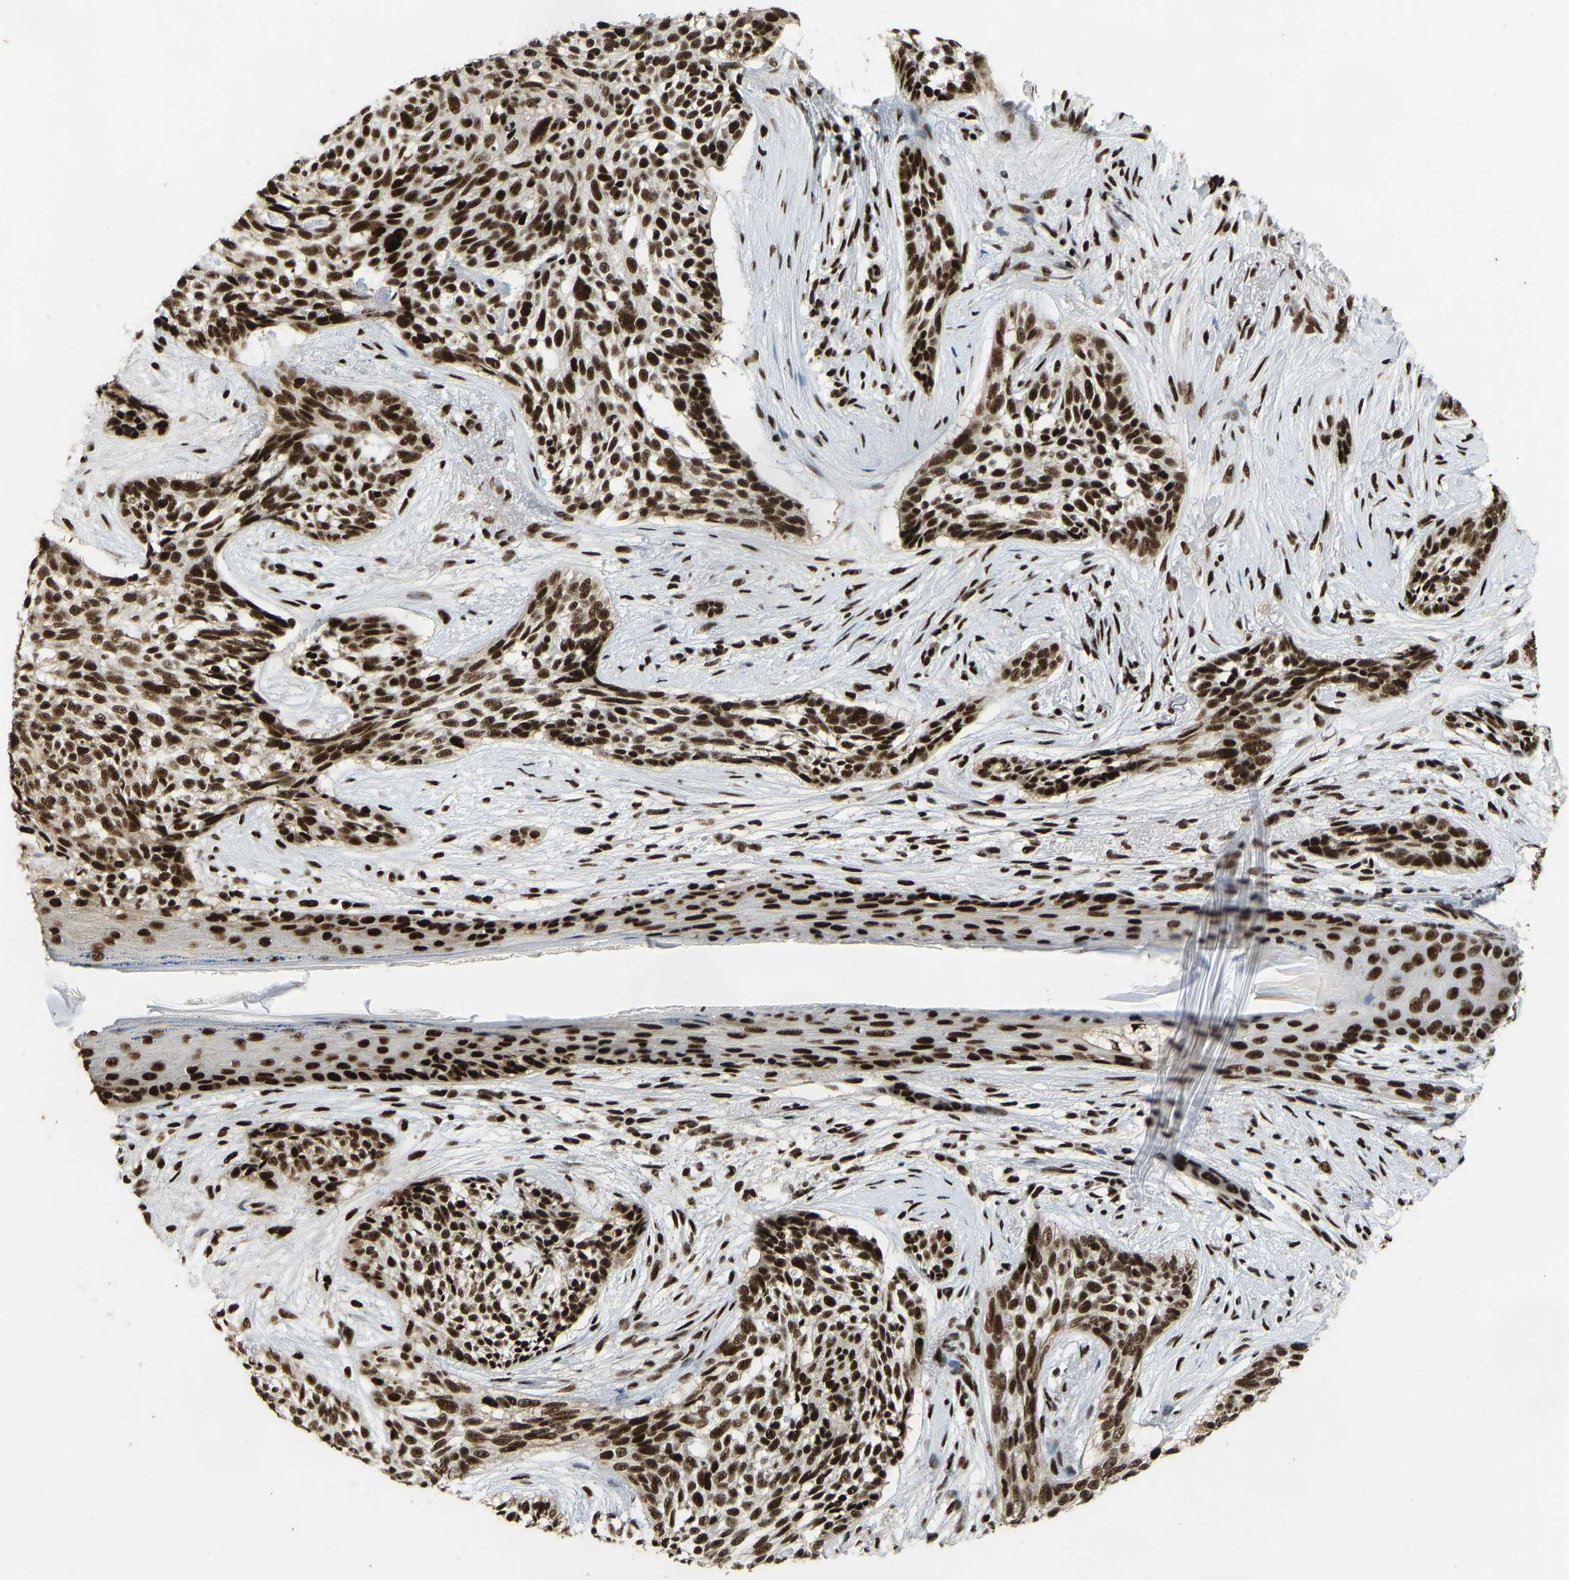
{"staining": {"intensity": "strong", "quantity": ">75%", "location": "nuclear"}, "tissue": "skin cancer", "cell_type": "Tumor cells", "image_type": "cancer", "snomed": [{"axis": "morphology", "description": "Basal cell carcinoma"}, {"axis": "topography", "description": "Skin"}], "caption": "Protein staining of basal cell carcinoma (skin) tissue reveals strong nuclear expression in about >75% of tumor cells. The protein is shown in brown color, while the nuclei are stained blue.", "gene": "FOXK1", "patient": {"sex": "female", "age": 88}}